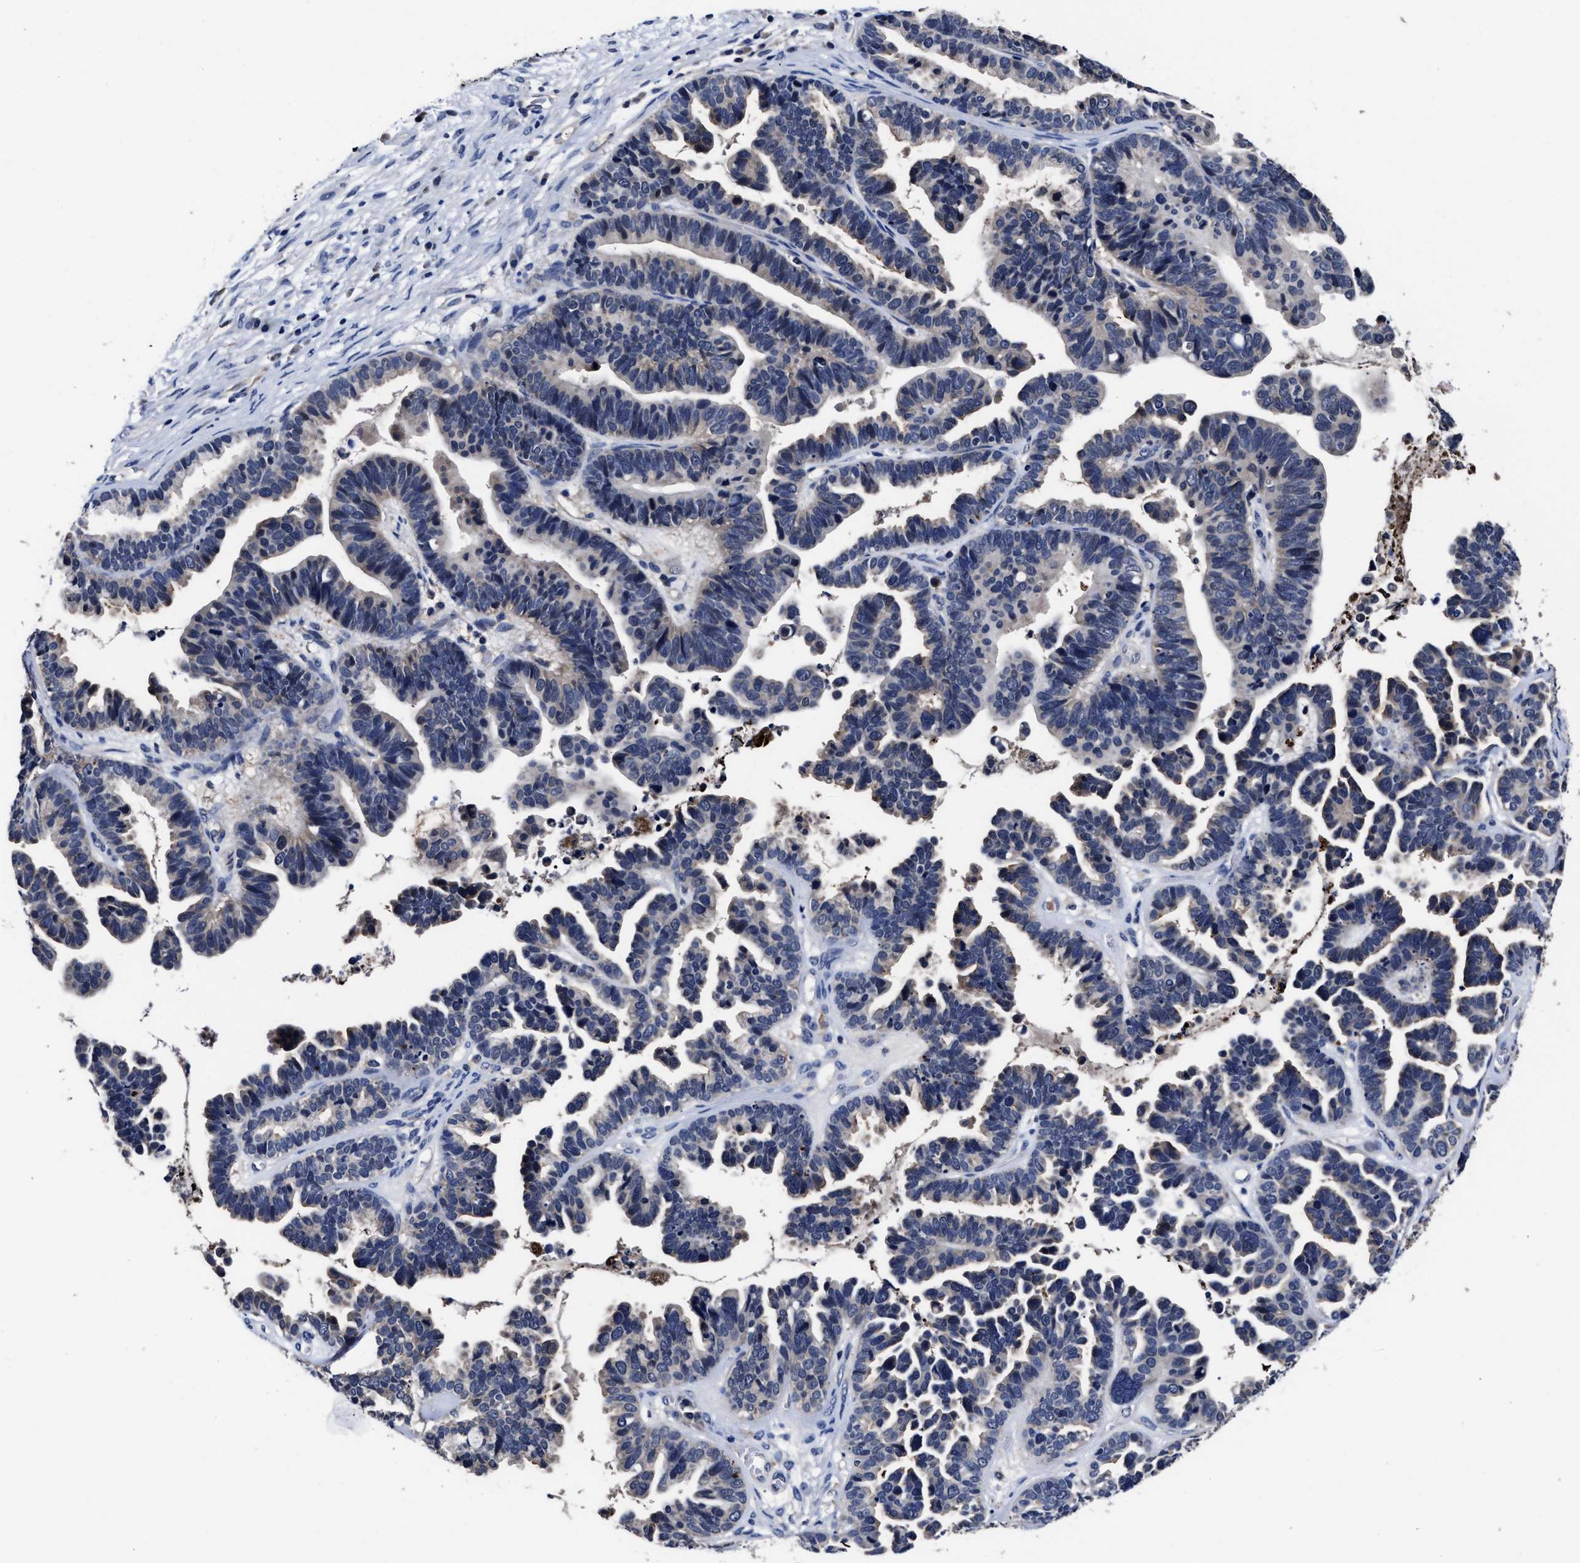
{"staining": {"intensity": "weak", "quantity": "<25%", "location": "cytoplasmic/membranous"}, "tissue": "ovarian cancer", "cell_type": "Tumor cells", "image_type": "cancer", "snomed": [{"axis": "morphology", "description": "Cystadenocarcinoma, serous, NOS"}, {"axis": "topography", "description": "Ovary"}], "caption": "An IHC image of ovarian cancer (serous cystadenocarcinoma) is shown. There is no staining in tumor cells of ovarian cancer (serous cystadenocarcinoma).", "gene": "SOCS5", "patient": {"sex": "female", "age": 56}}